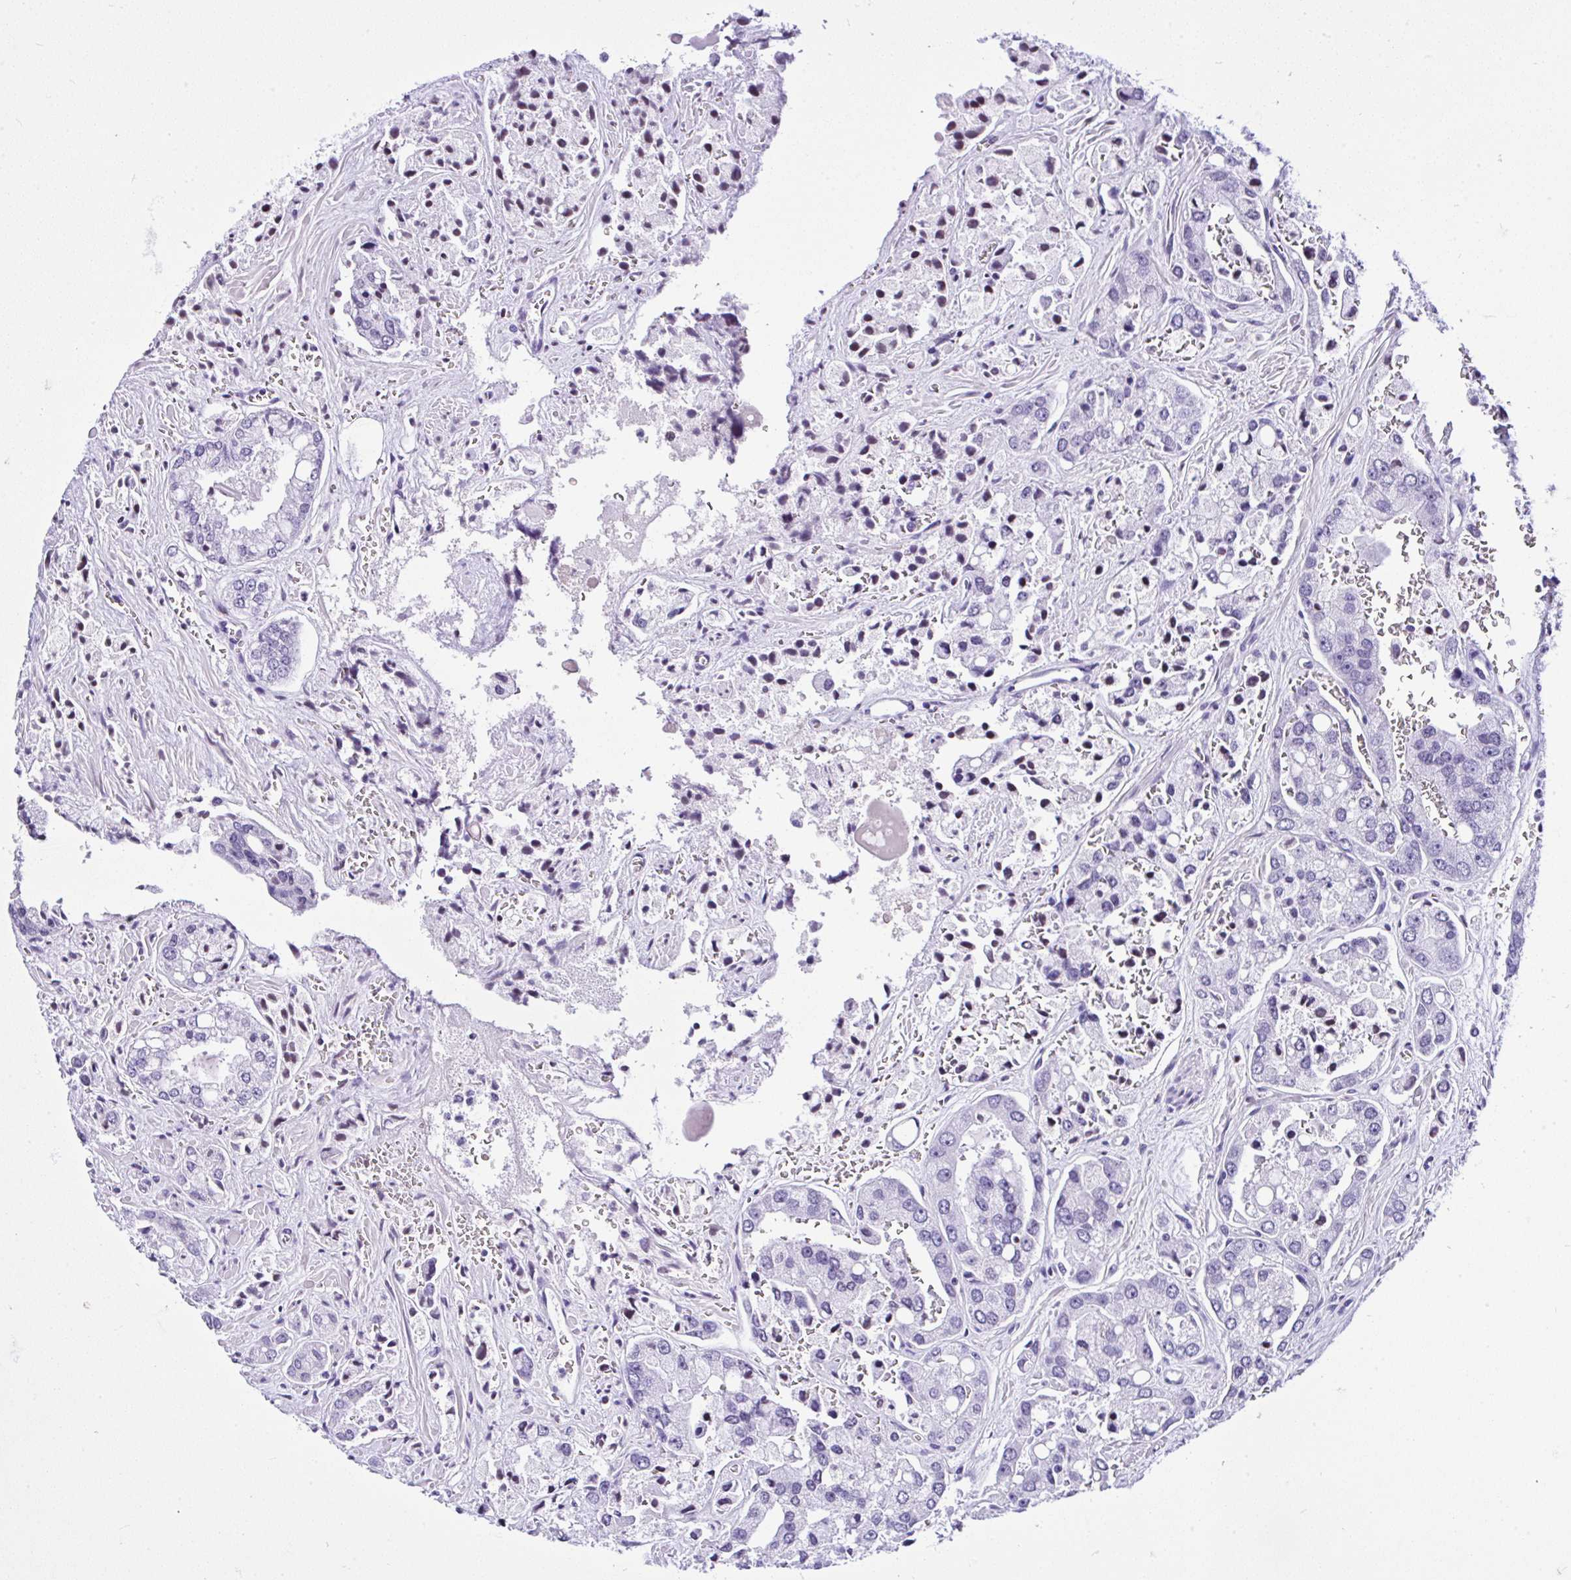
{"staining": {"intensity": "negative", "quantity": "none", "location": "none"}, "tissue": "prostate cancer", "cell_type": "Tumor cells", "image_type": "cancer", "snomed": [{"axis": "morphology", "description": "Normal tissue, NOS"}, {"axis": "morphology", "description": "Adenocarcinoma, High grade"}, {"axis": "topography", "description": "Prostate"}, {"axis": "topography", "description": "Peripheral nerve tissue"}], "caption": "This is an IHC histopathology image of prostate cancer. There is no positivity in tumor cells.", "gene": "KRT27", "patient": {"sex": "male", "age": 68}}